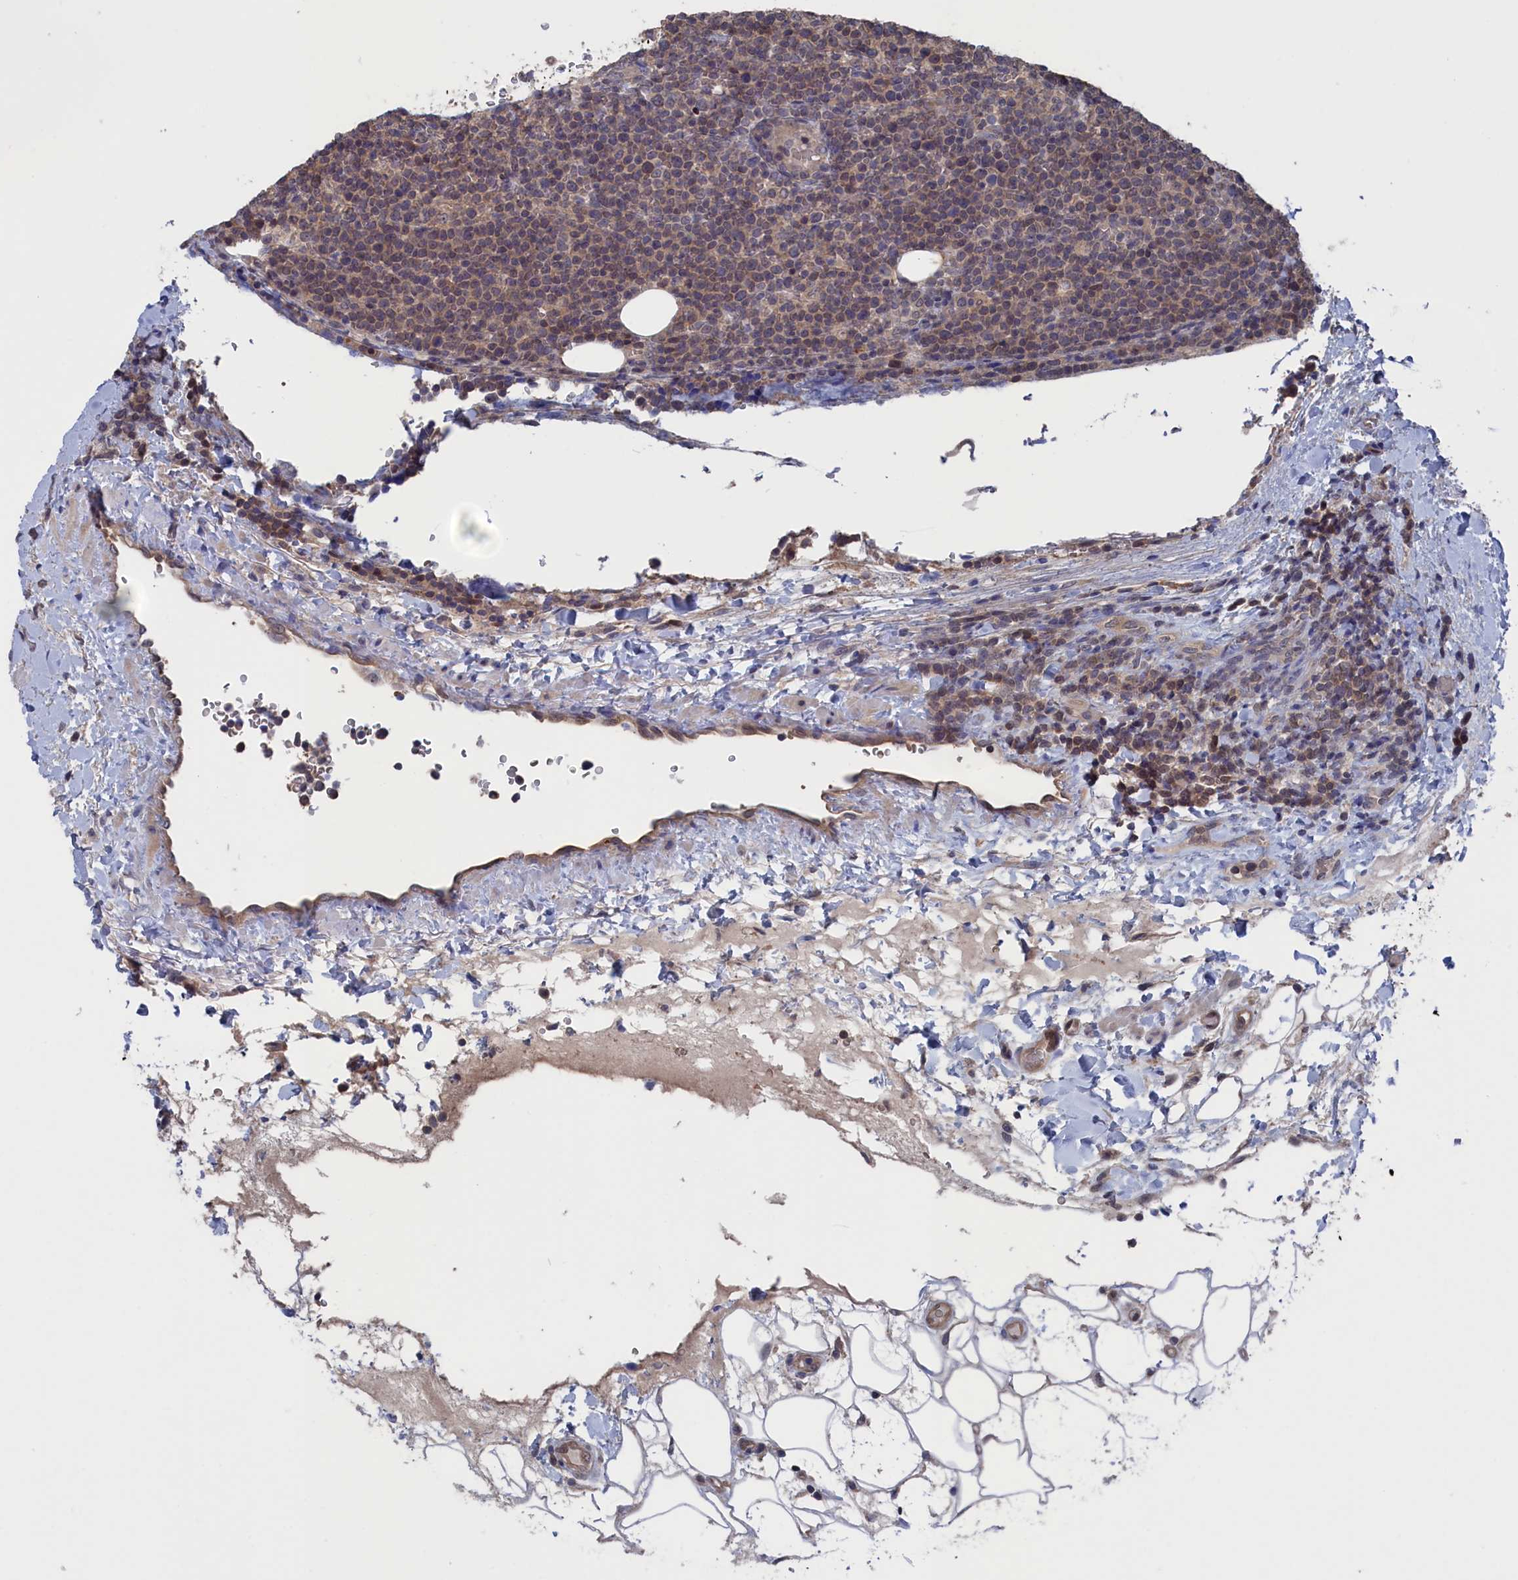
{"staining": {"intensity": "weak", "quantity": "25%-75%", "location": "cytoplasmic/membranous,nuclear"}, "tissue": "lymphoma", "cell_type": "Tumor cells", "image_type": "cancer", "snomed": [{"axis": "morphology", "description": "Malignant lymphoma, non-Hodgkin's type, High grade"}, {"axis": "topography", "description": "Lymph node"}], "caption": "A micrograph of lymphoma stained for a protein demonstrates weak cytoplasmic/membranous and nuclear brown staining in tumor cells. Using DAB (brown) and hematoxylin (blue) stains, captured at high magnification using brightfield microscopy.", "gene": "NUTF2", "patient": {"sex": "male", "age": 61}}